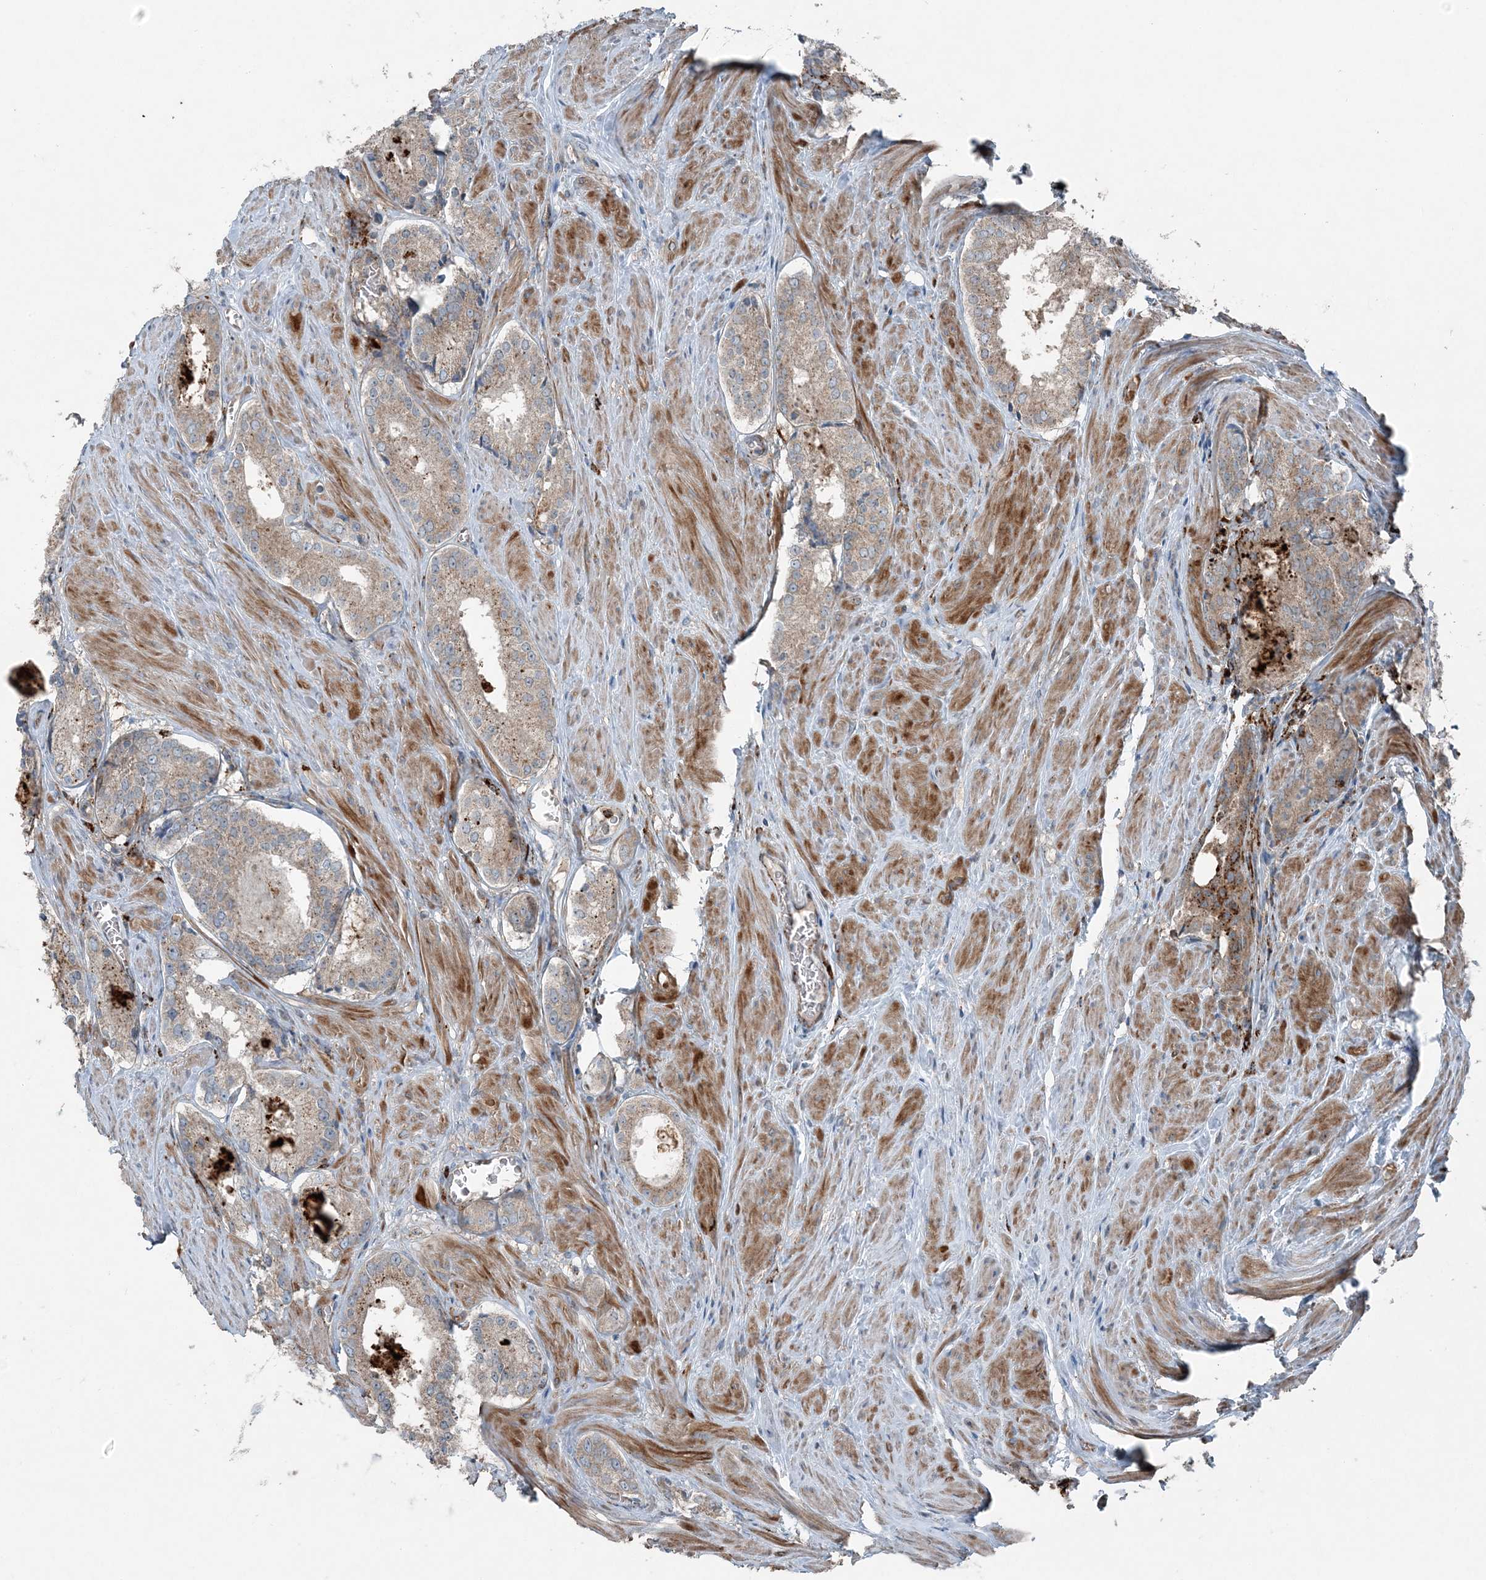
{"staining": {"intensity": "moderate", "quantity": "25%-75%", "location": "cytoplasmic/membranous"}, "tissue": "prostate cancer", "cell_type": "Tumor cells", "image_type": "cancer", "snomed": [{"axis": "morphology", "description": "Adenocarcinoma, Low grade"}, {"axis": "topography", "description": "Prostate"}], "caption": "A high-resolution image shows IHC staining of prostate cancer, which shows moderate cytoplasmic/membranous expression in about 25%-75% of tumor cells. The protein is shown in brown color, while the nuclei are stained blue.", "gene": "KY", "patient": {"sex": "male", "age": 54}}